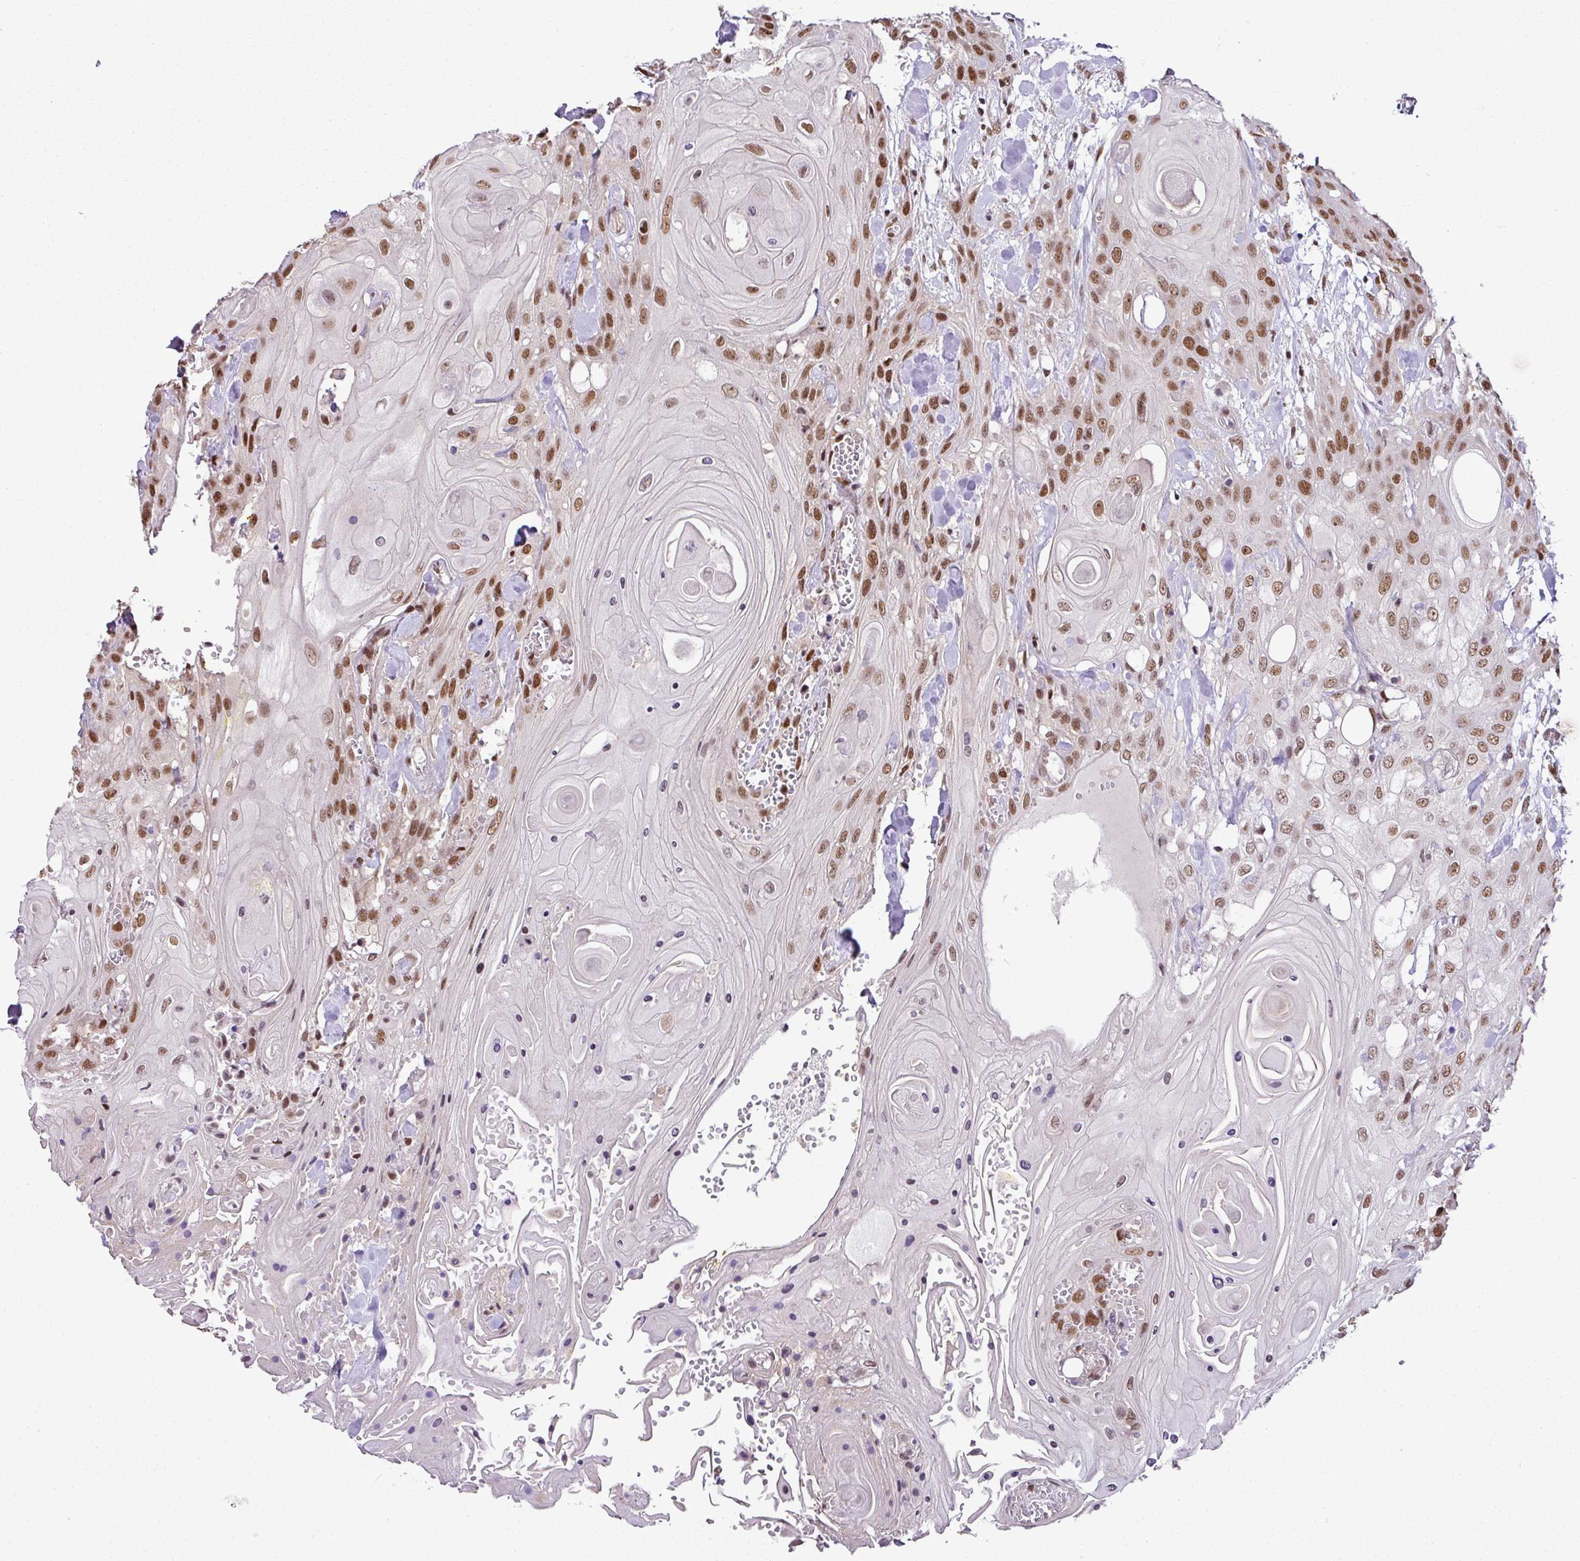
{"staining": {"intensity": "moderate", "quantity": ">75%", "location": "nuclear"}, "tissue": "head and neck cancer", "cell_type": "Tumor cells", "image_type": "cancer", "snomed": [{"axis": "morphology", "description": "Squamous cell carcinoma, NOS"}, {"axis": "topography", "description": "Head-Neck"}], "caption": "Immunohistochemistry (DAB) staining of head and neck squamous cell carcinoma shows moderate nuclear protein positivity in approximately >75% of tumor cells.", "gene": "PGAP4", "patient": {"sex": "female", "age": 43}}